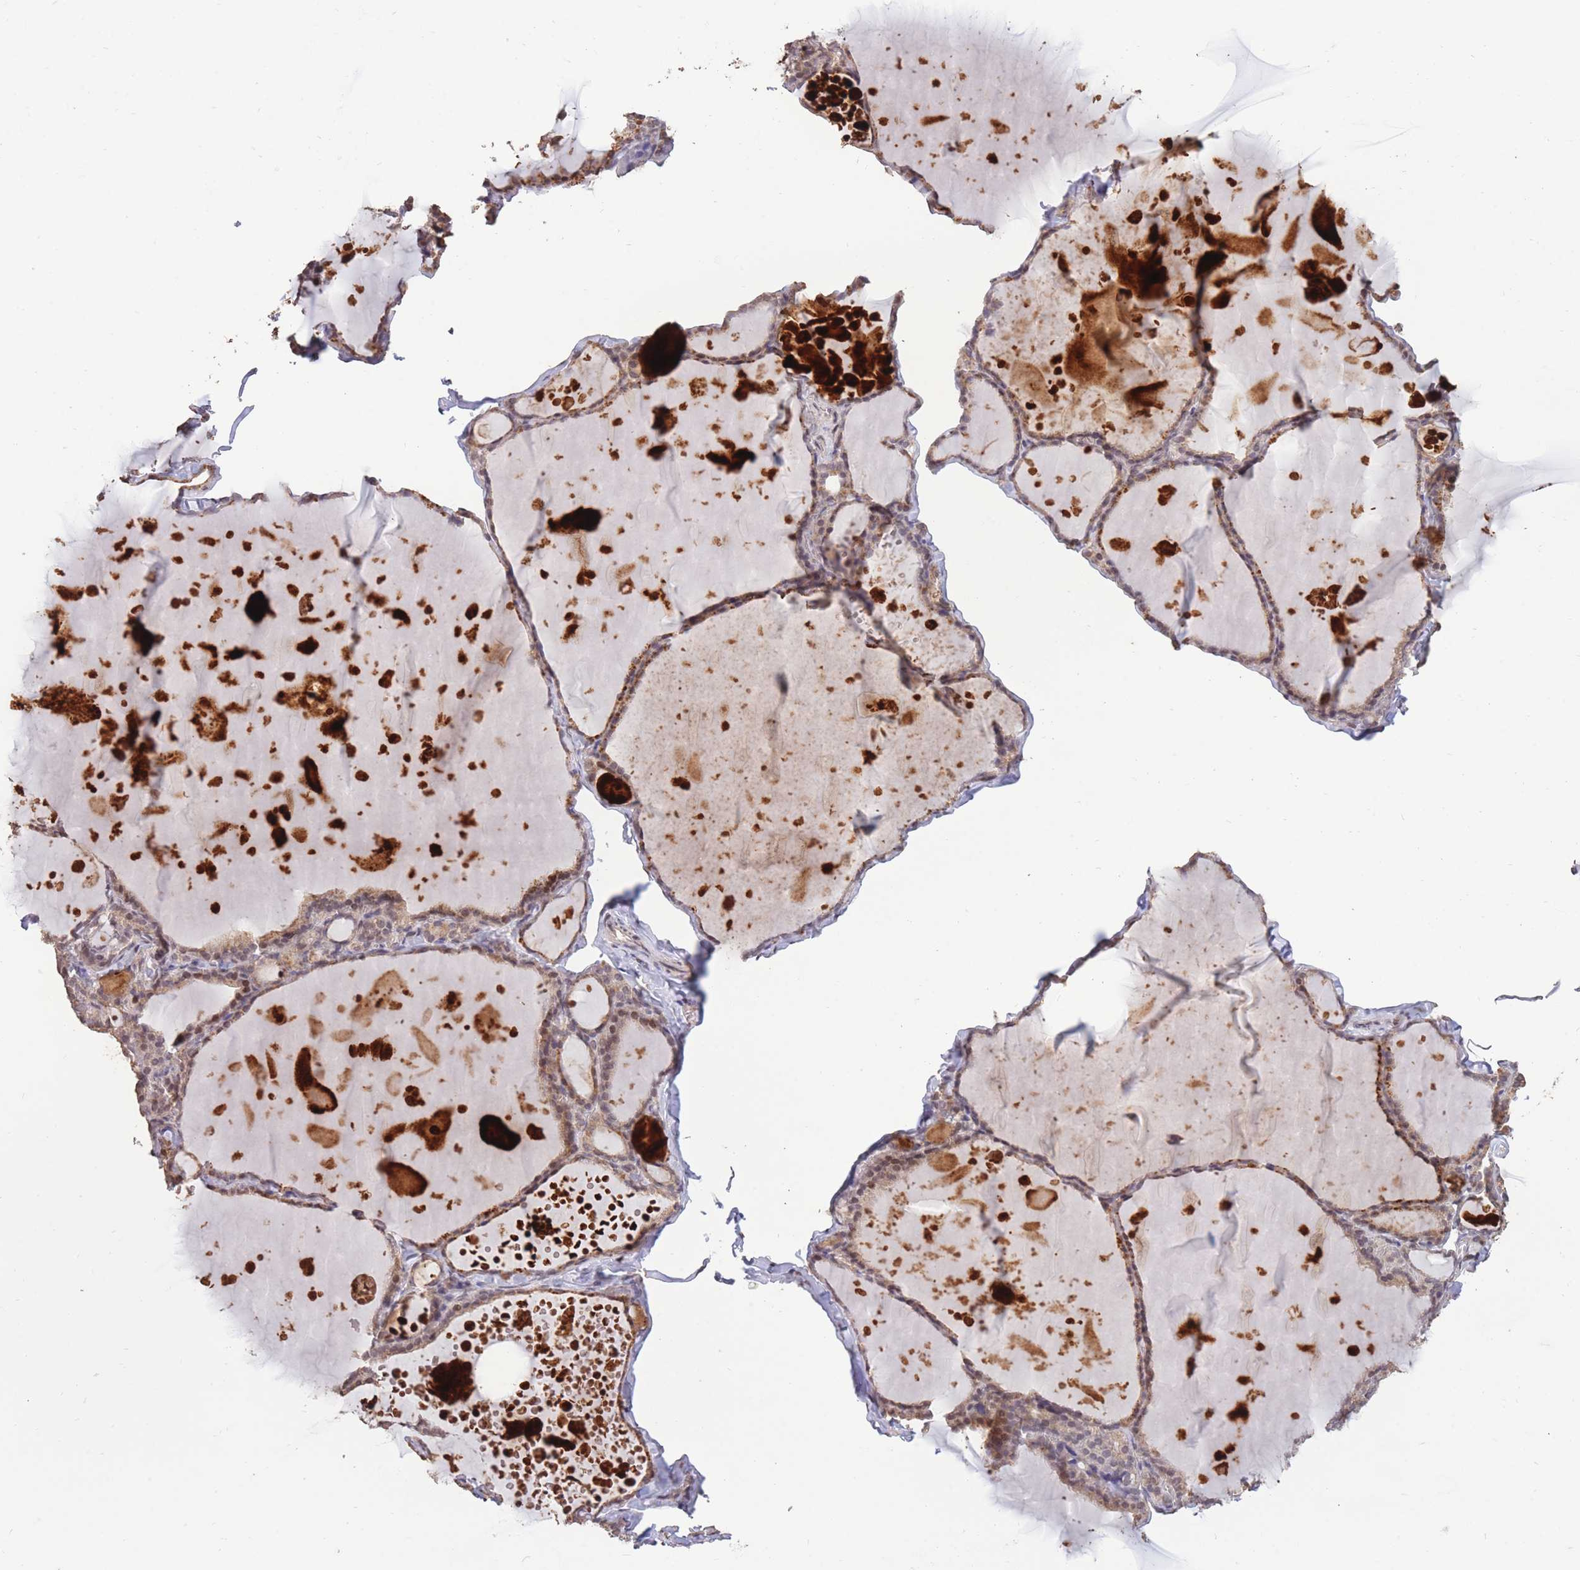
{"staining": {"intensity": "weak", "quantity": "25%-75%", "location": "cytoplasmic/membranous,nuclear"}, "tissue": "thyroid gland", "cell_type": "Glandular cells", "image_type": "normal", "snomed": [{"axis": "morphology", "description": "Normal tissue, NOS"}, {"axis": "topography", "description": "Thyroid gland"}], "caption": "The photomicrograph exhibits staining of unremarkable thyroid gland, revealing weak cytoplasmic/membranous,nuclear protein expression (brown color) within glandular cells.", "gene": "RGS14", "patient": {"sex": "male", "age": 56}}